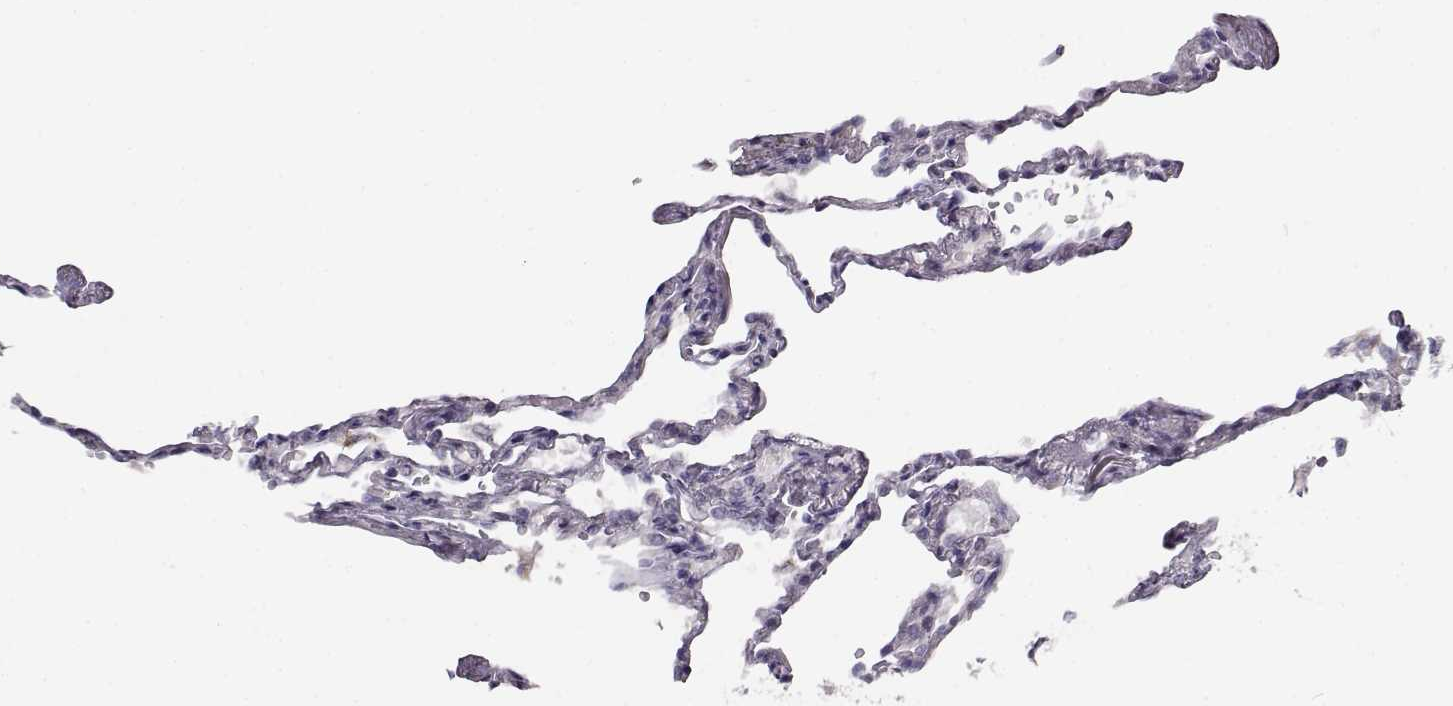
{"staining": {"intensity": "negative", "quantity": "none", "location": "none"}, "tissue": "lung", "cell_type": "Alveolar cells", "image_type": "normal", "snomed": [{"axis": "morphology", "description": "Normal tissue, NOS"}, {"axis": "topography", "description": "Lung"}], "caption": "High power microscopy micrograph of an immunohistochemistry (IHC) micrograph of benign lung, revealing no significant positivity in alveolar cells. (Stains: DAB IHC with hematoxylin counter stain, Microscopy: brightfield microscopy at high magnification).", "gene": "RHOXF2", "patient": {"sex": "male", "age": 78}}